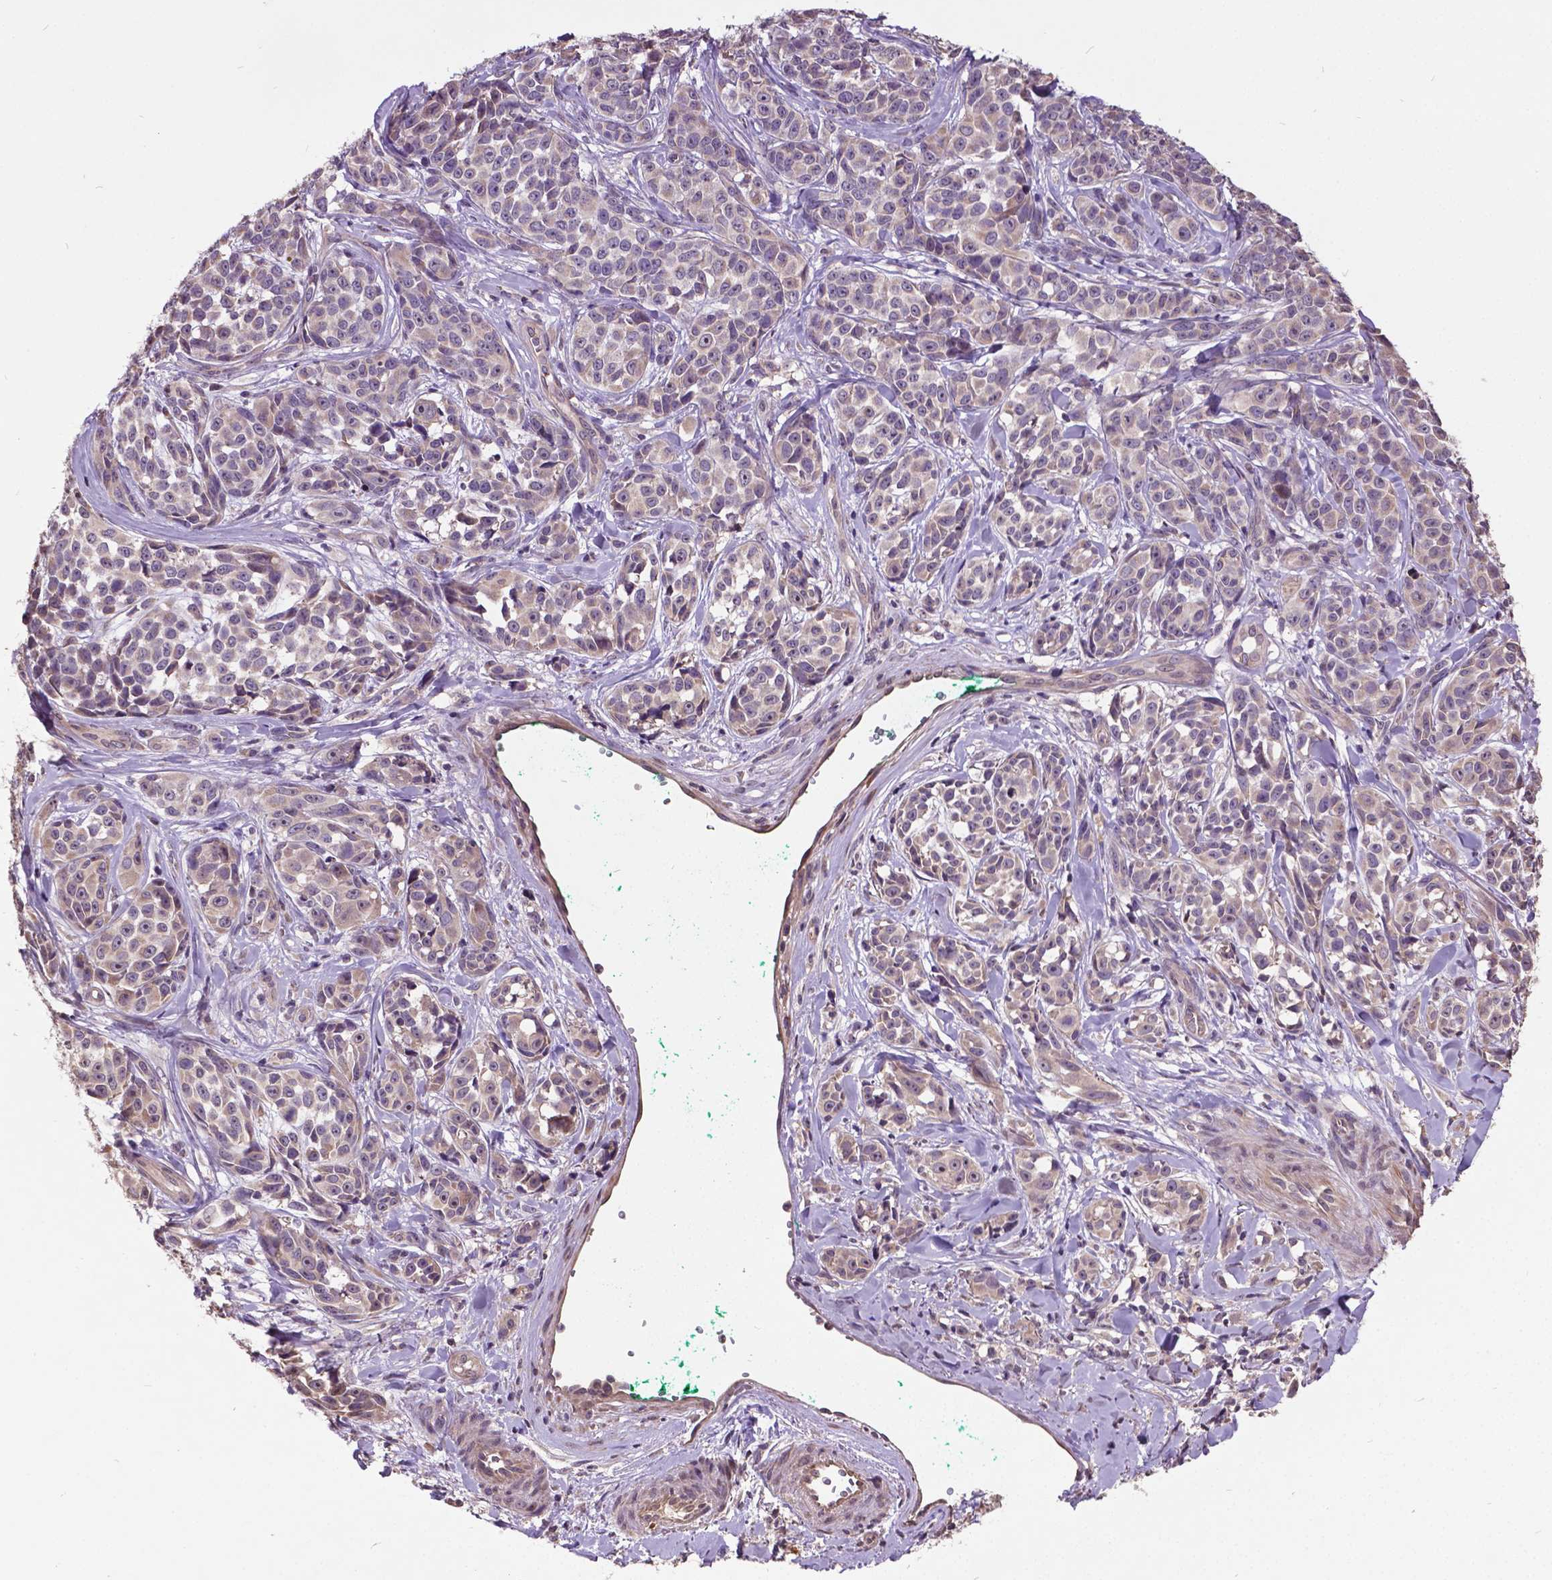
{"staining": {"intensity": "moderate", "quantity": "<25%", "location": "nuclear"}, "tissue": "melanoma", "cell_type": "Tumor cells", "image_type": "cancer", "snomed": [{"axis": "morphology", "description": "Malignant melanoma, NOS"}, {"axis": "topography", "description": "Skin"}], "caption": "This is an image of immunohistochemistry staining of malignant melanoma, which shows moderate expression in the nuclear of tumor cells.", "gene": "AP1S3", "patient": {"sex": "female", "age": 88}}